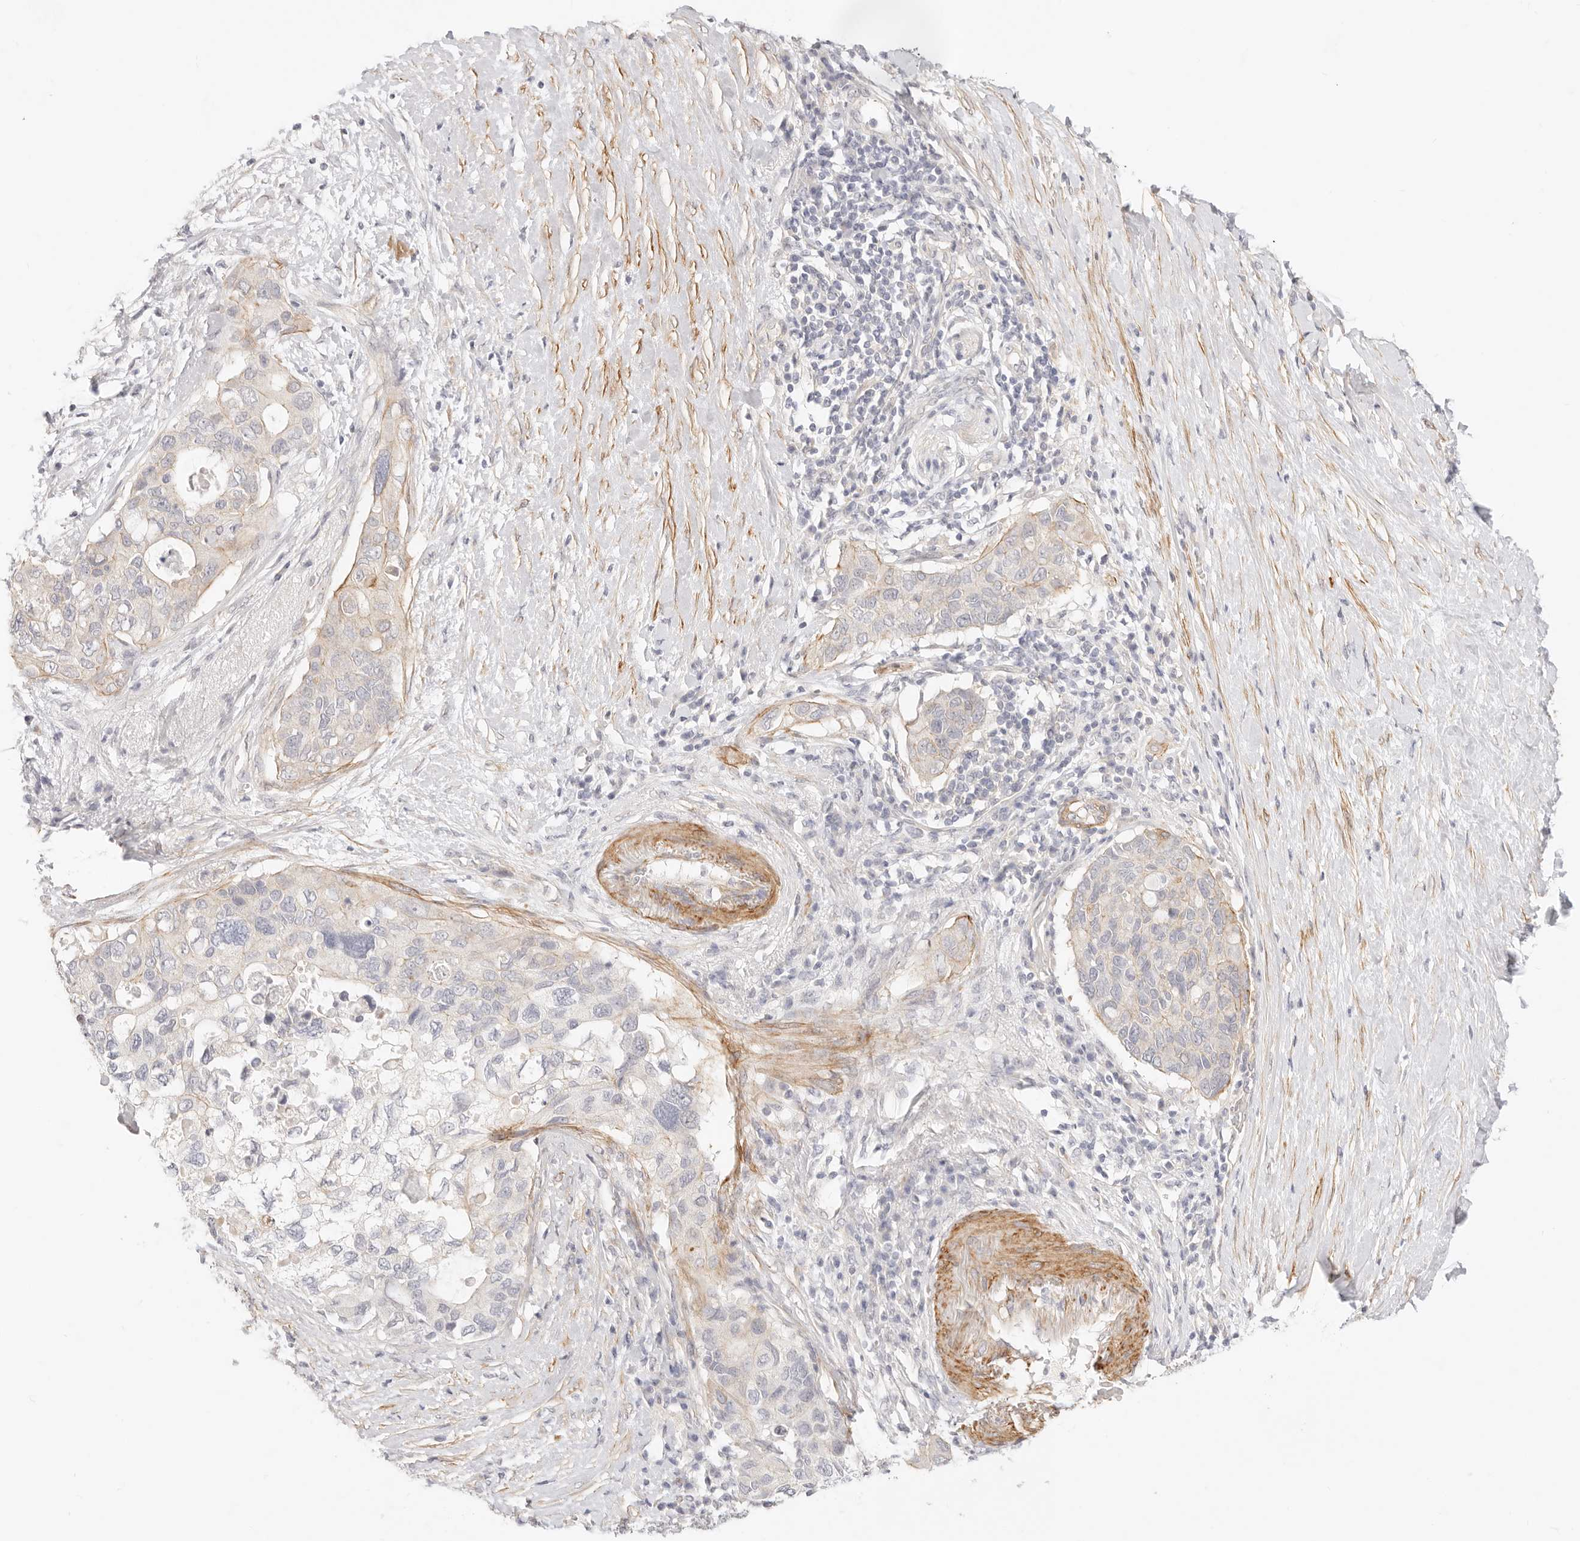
{"staining": {"intensity": "weak", "quantity": "25%-75%", "location": "cytoplasmic/membranous"}, "tissue": "pancreatic cancer", "cell_type": "Tumor cells", "image_type": "cancer", "snomed": [{"axis": "morphology", "description": "Adenocarcinoma, NOS"}, {"axis": "topography", "description": "Pancreas"}], "caption": "Weak cytoplasmic/membranous protein staining is present in about 25%-75% of tumor cells in pancreatic cancer (adenocarcinoma).", "gene": "UBXN10", "patient": {"sex": "female", "age": 56}}